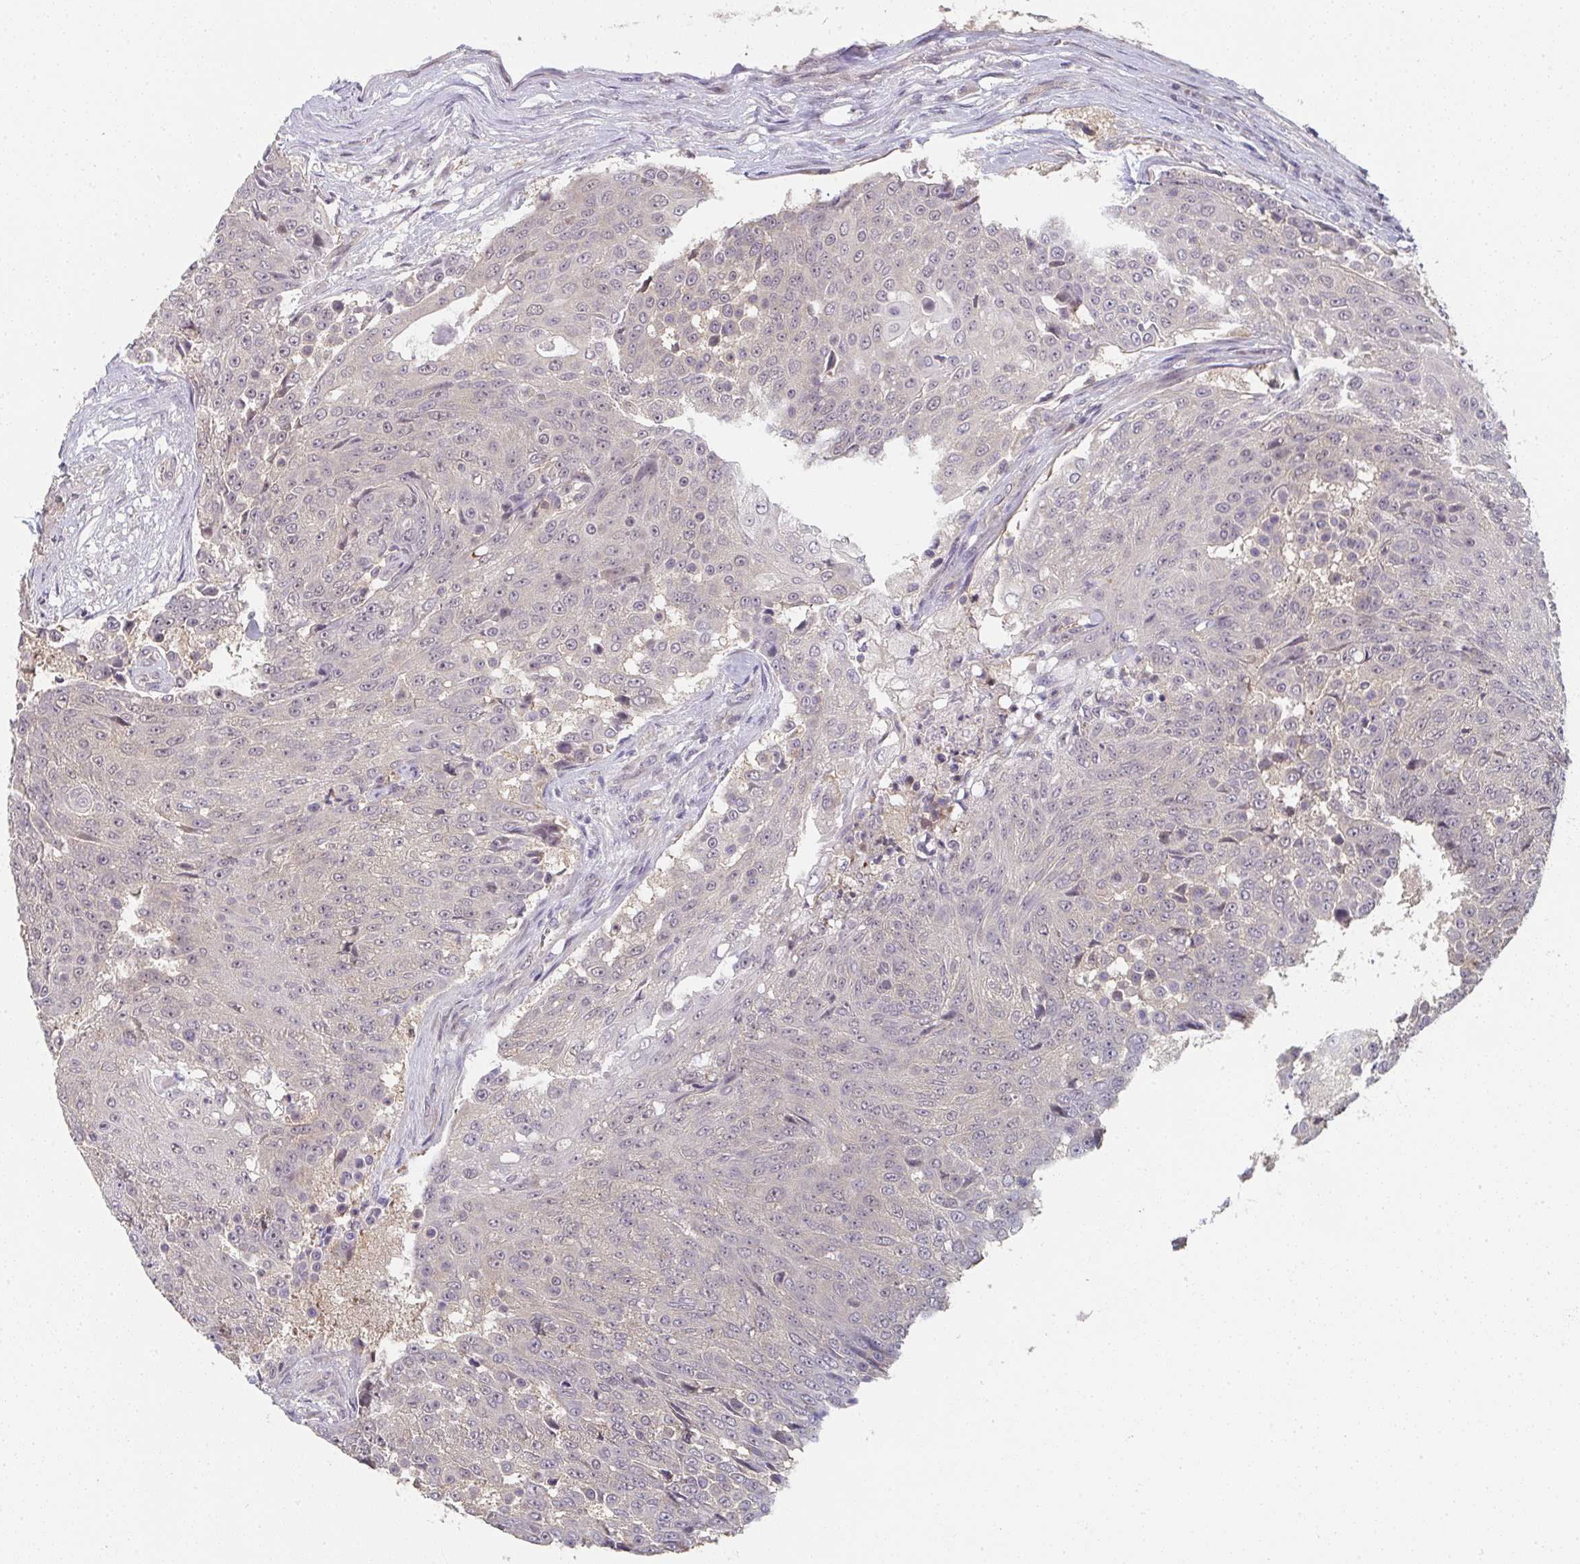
{"staining": {"intensity": "negative", "quantity": "none", "location": "none"}, "tissue": "urothelial cancer", "cell_type": "Tumor cells", "image_type": "cancer", "snomed": [{"axis": "morphology", "description": "Urothelial carcinoma, High grade"}, {"axis": "topography", "description": "Urinary bladder"}], "caption": "Tumor cells are negative for protein expression in human high-grade urothelial carcinoma. The staining was performed using DAB (3,3'-diaminobenzidine) to visualize the protein expression in brown, while the nuclei were stained in blue with hematoxylin (Magnification: 20x).", "gene": "RANGRF", "patient": {"sex": "female", "age": 63}}